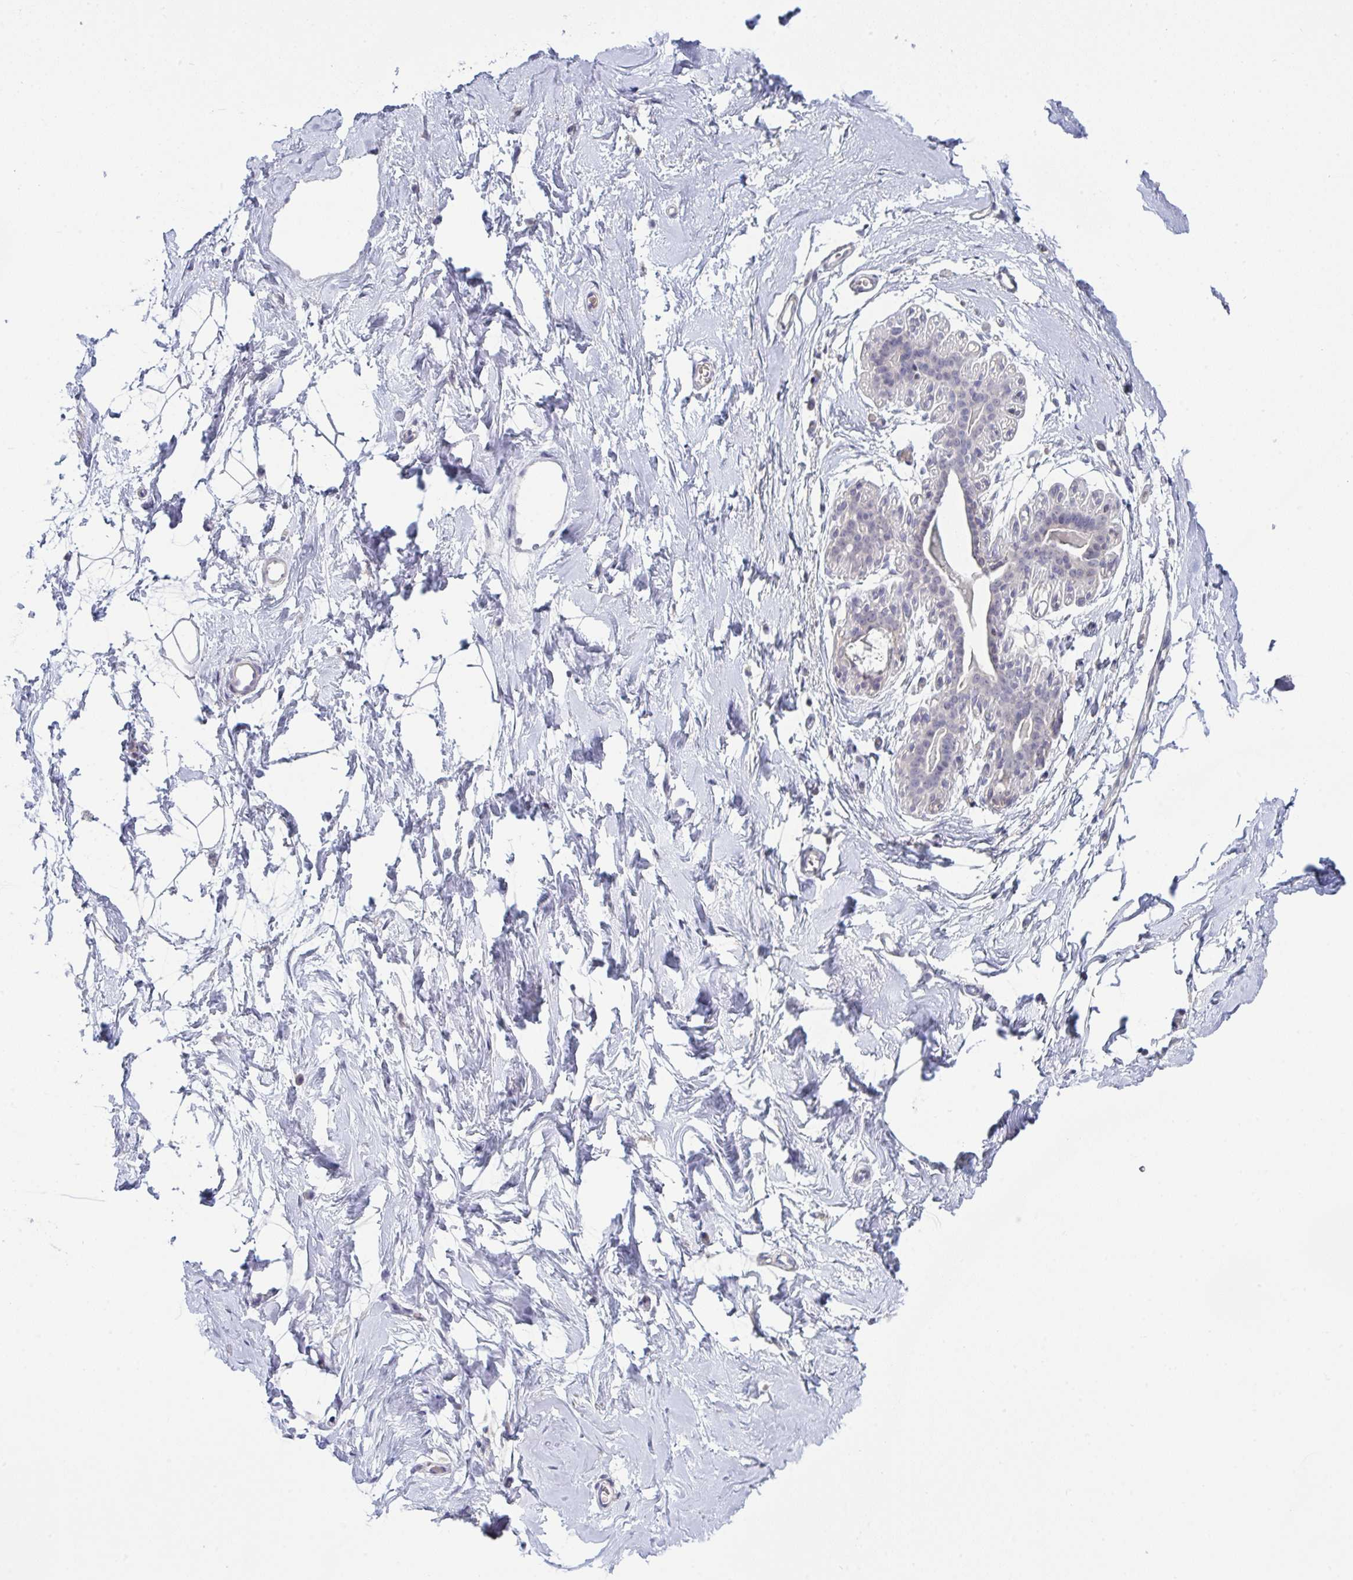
{"staining": {"intensity": "negative", "quantity": "none", "location": "none"}, "tissue": "breast", "cell_type": "Adipocytes", "image_type": "normal", "snomed": [{"axis": "morphology", "description": "Normal tissue, NOS"}, {"axis": "topography", "description": "Breast"}], "caption": "Adipocytes show no significant protein expression in normal breast. (DAB immunohistochemistry visualized using brightfield microscopy, high magnification).", "gene": "ZNF784", "patient": {"sex": "female", "age": 45}}